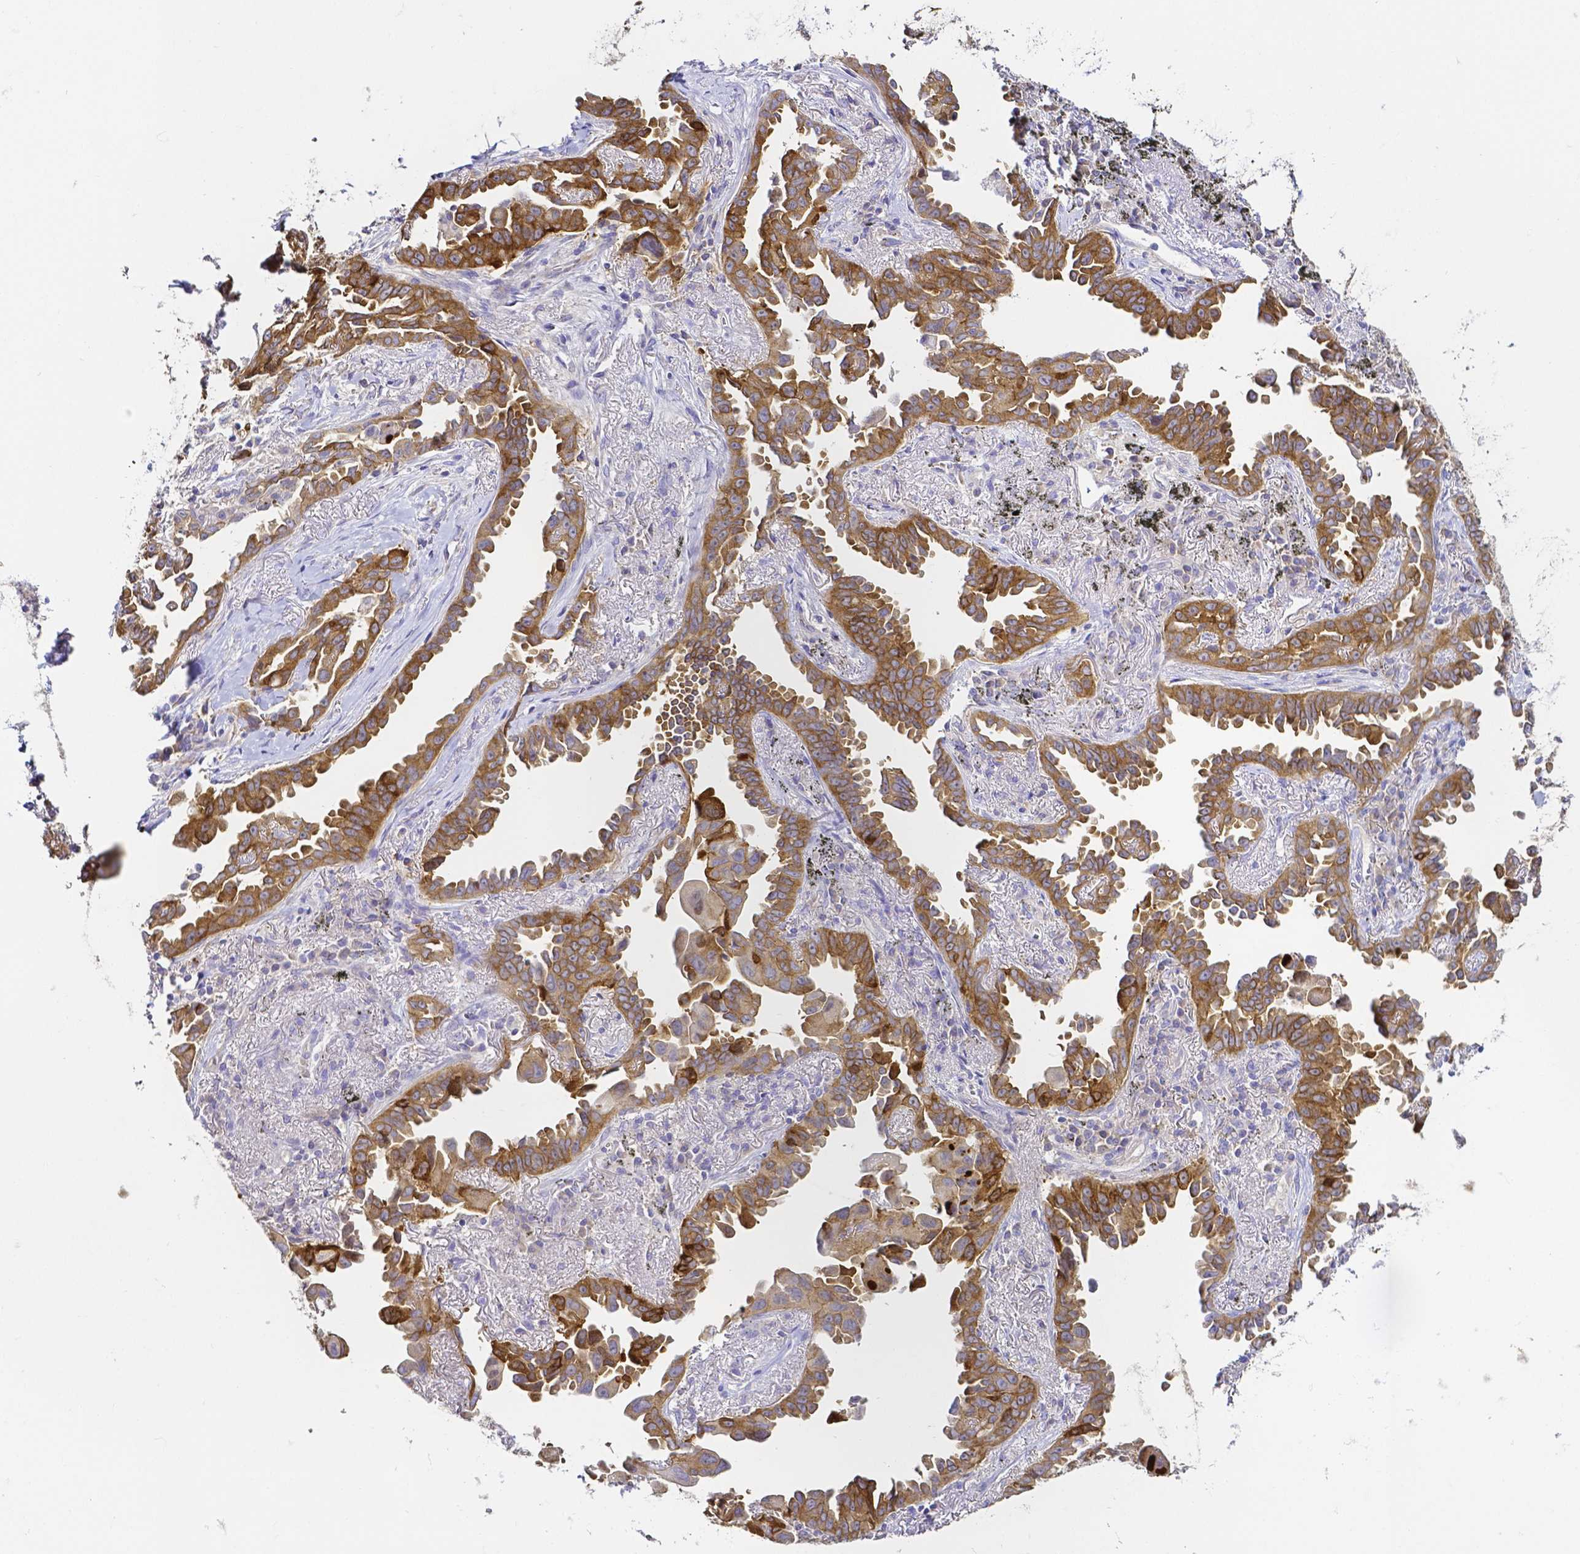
{"staining": {"intensity": "moderate", "quantity": ">75%", "location": "cytoplasmic/membranous"}, "tissue": "lung cancer", "cell_type": "Tumor cells", "image_type": "cancer", "snomed": [{"axis": "morphology", "description": "Adenocarcinoma, NOS"}, {"axis": "topography", "description": "Lung"}], "caption": "Immunohistochemistry (IHC) (DAB (3,3'-diaminobenzidine)) staining of human lung adenocarcinoma displays moderate cytoplasmic/membranous protein staining in about >75% of tumor cells.", "gene": "PKP3", "patient": {"sex": "male", "age": 68}}